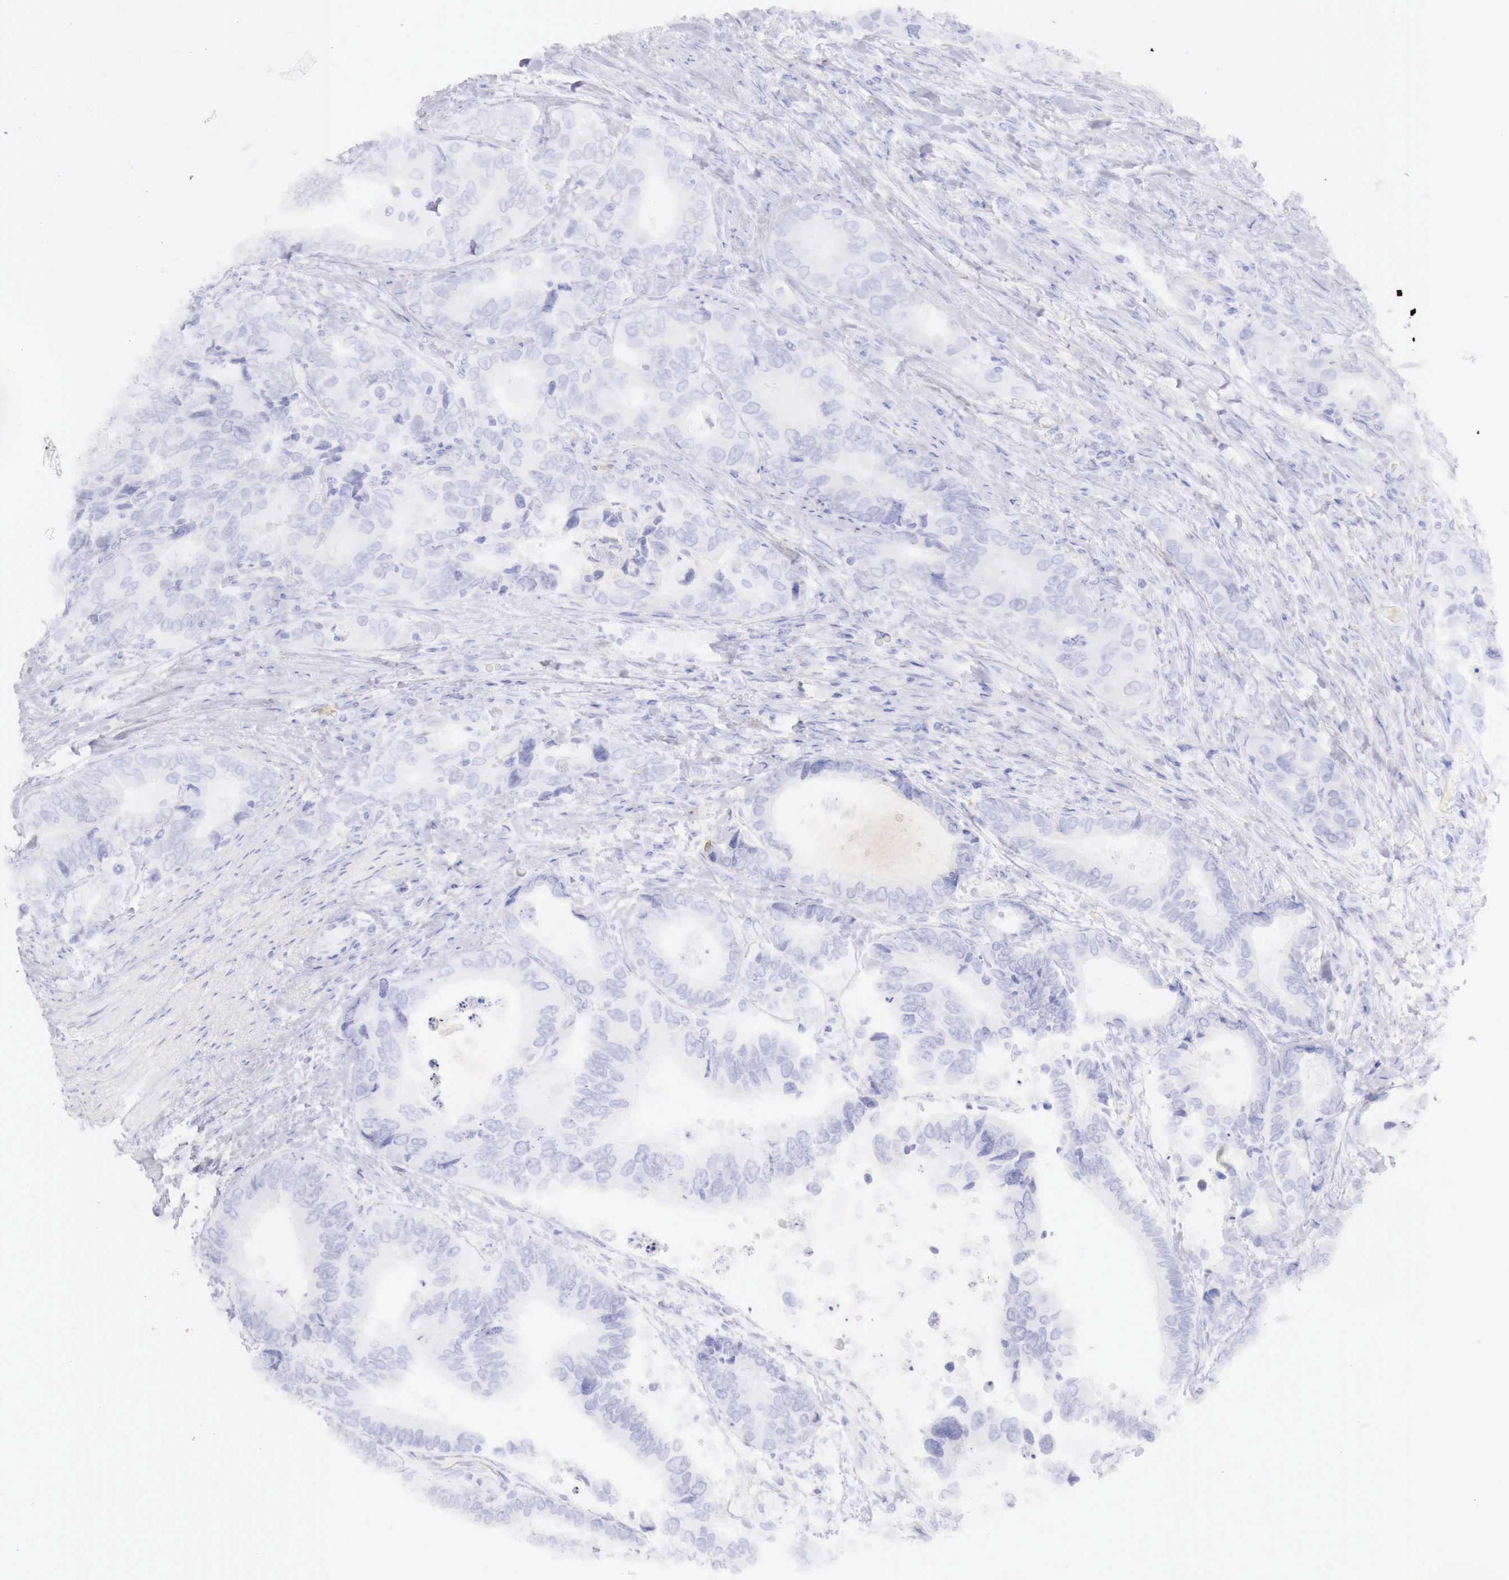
{"staining": {"intensity": "negative", "quantity": "none", "location": "none"}, "tissue": "colorectal cancer", "cell_type": "Tumor cells", "image_type": "cancer", "snomed": [{"axis": "morphology", "description": "Adenocarcinoma, NOS"}, {"axis": "topography", "description": "Rectum"}], "caption": "Protein analysis of colorectal cancer (adenocarcinoma) exhibits no significant expression in tumor cells. (Immunohistochemistry (ihc), brightfield microscopy, high magnification).", "gene": "INHA", "patient": {"sex": "female", "age": 67}}